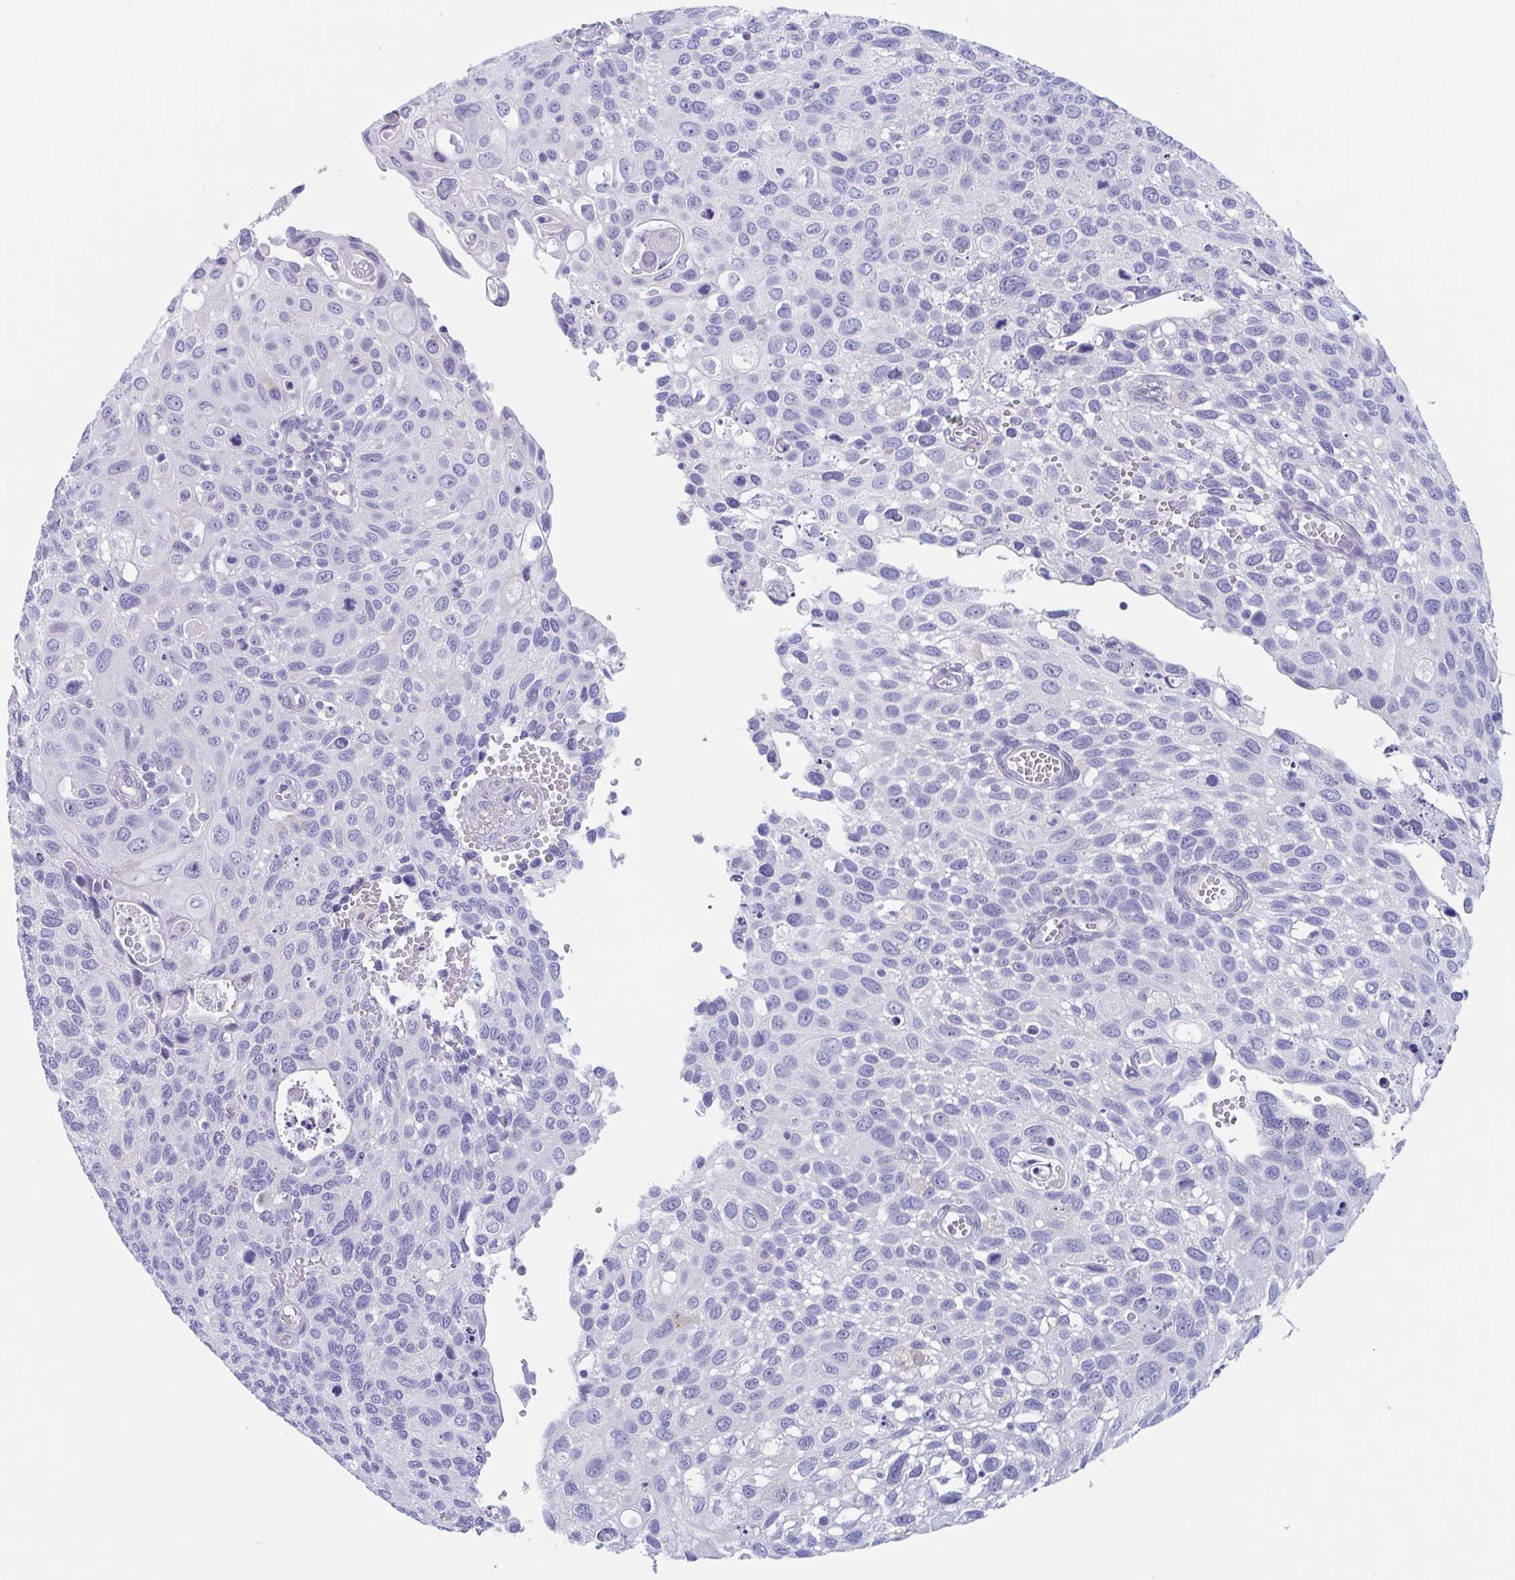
{"staining": {"intensity": "negative", "quantity": "none", "location": "none"}, "tissue": "cervical cancer", "cell_type": "Tumor cells", "image_type": "cancer", "snomed": [{"axis": "morphology", "description": "Squamous cell carcinoma, NOS"}, {"axis": "topography", "description": "Cervix"}], "caption": "Protein analysis of cervical cancer reveals no significant staining in tumor cells.", "gene": "TAGLN3", "patient": {"sex": "female", "age": 70}}